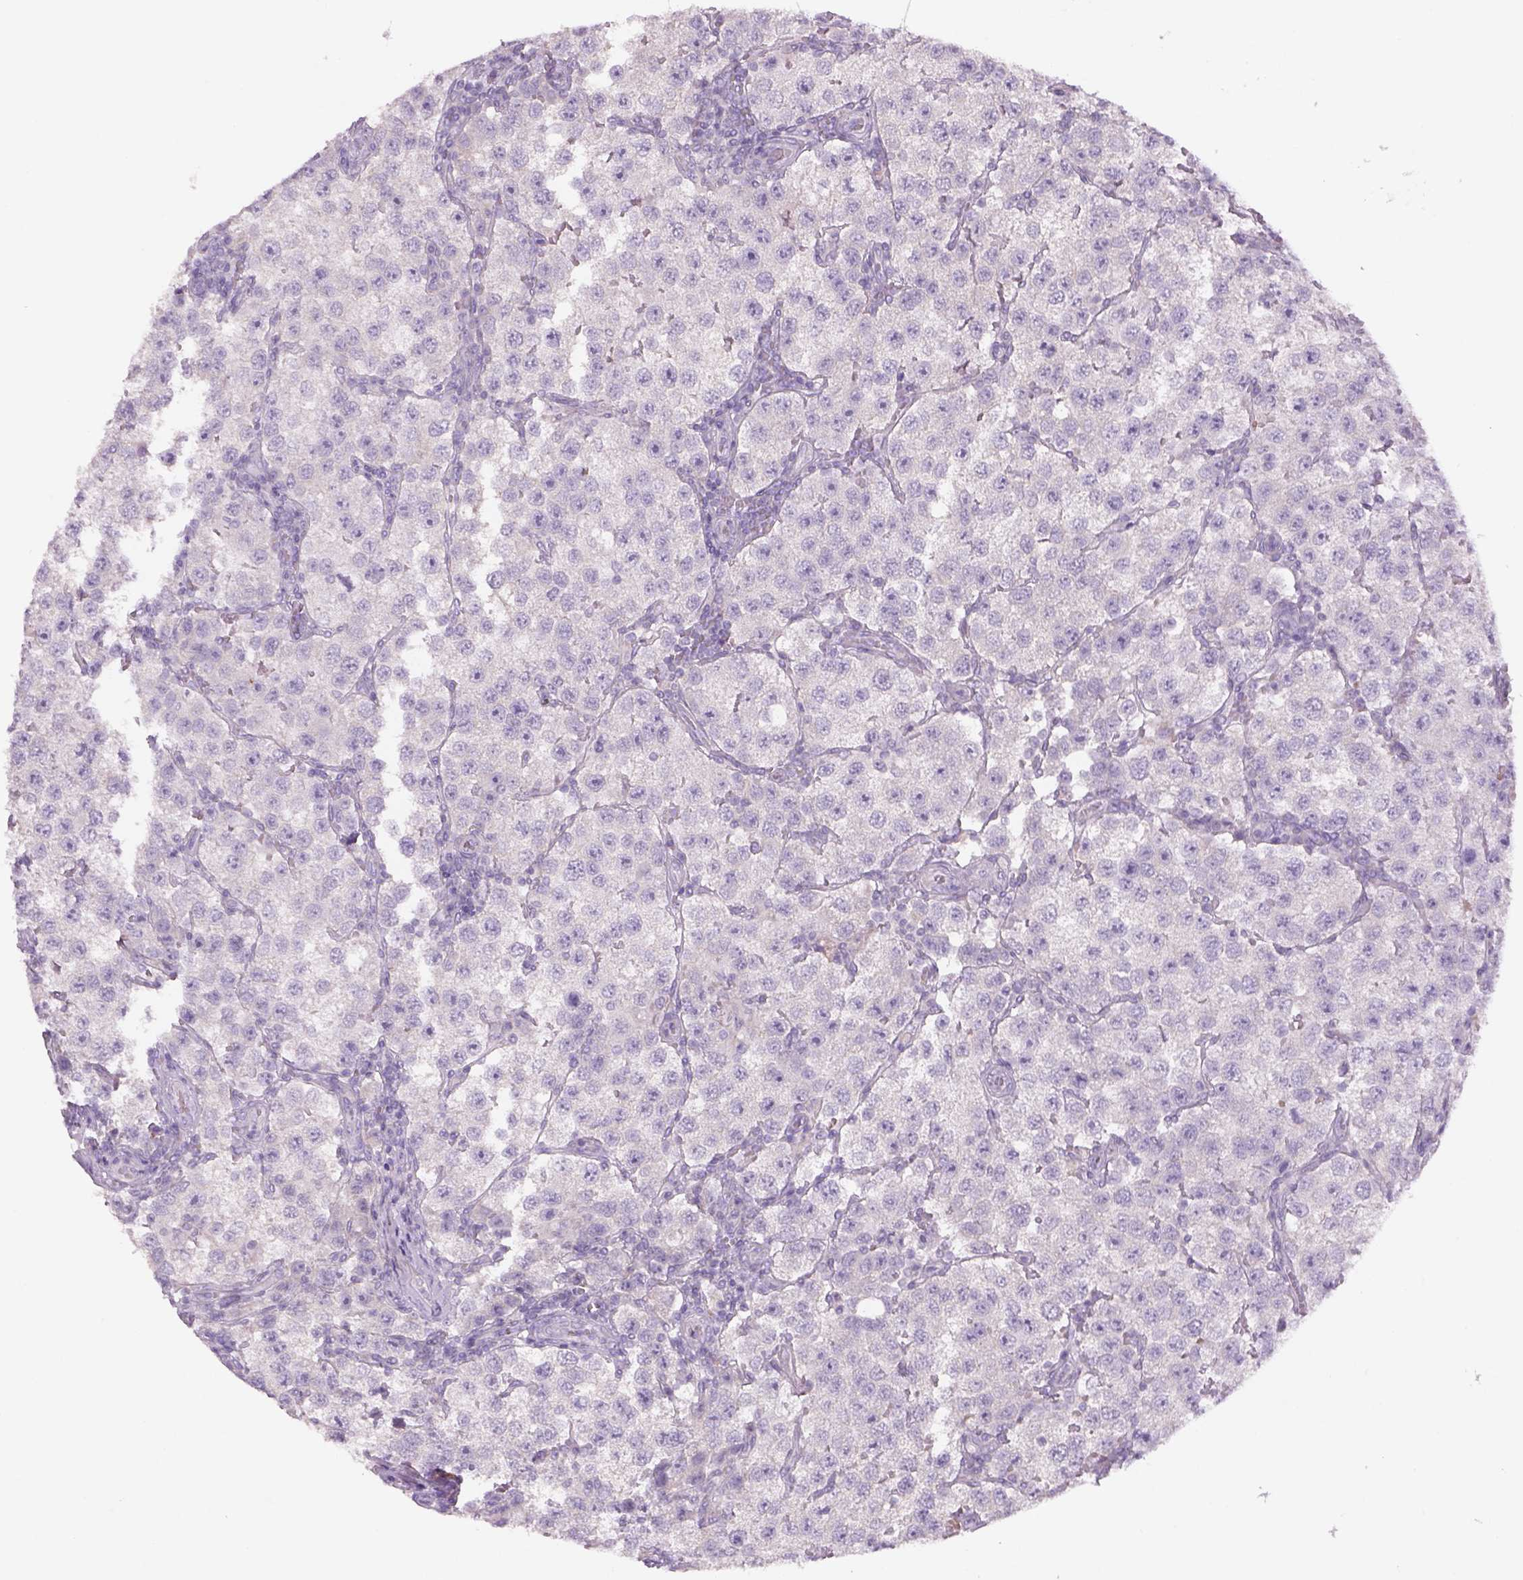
{"staining": {"intensity": "negative", "quantity": "none", "location": "none"}, "tissue": "testis cancer", "cell_type": "Tumor cells", "image_type": "cancer", "snomed": [{"axis": "morphology", "description": "Seminoma, NOS"}, {"axis": "topography", "description": "Testis"}], "caption": "Tumor cells show no significant protein expression in testis cancer (seminoma).", "gene": "ADGRV1", "patient": {"sex": "male", "age": 37}}